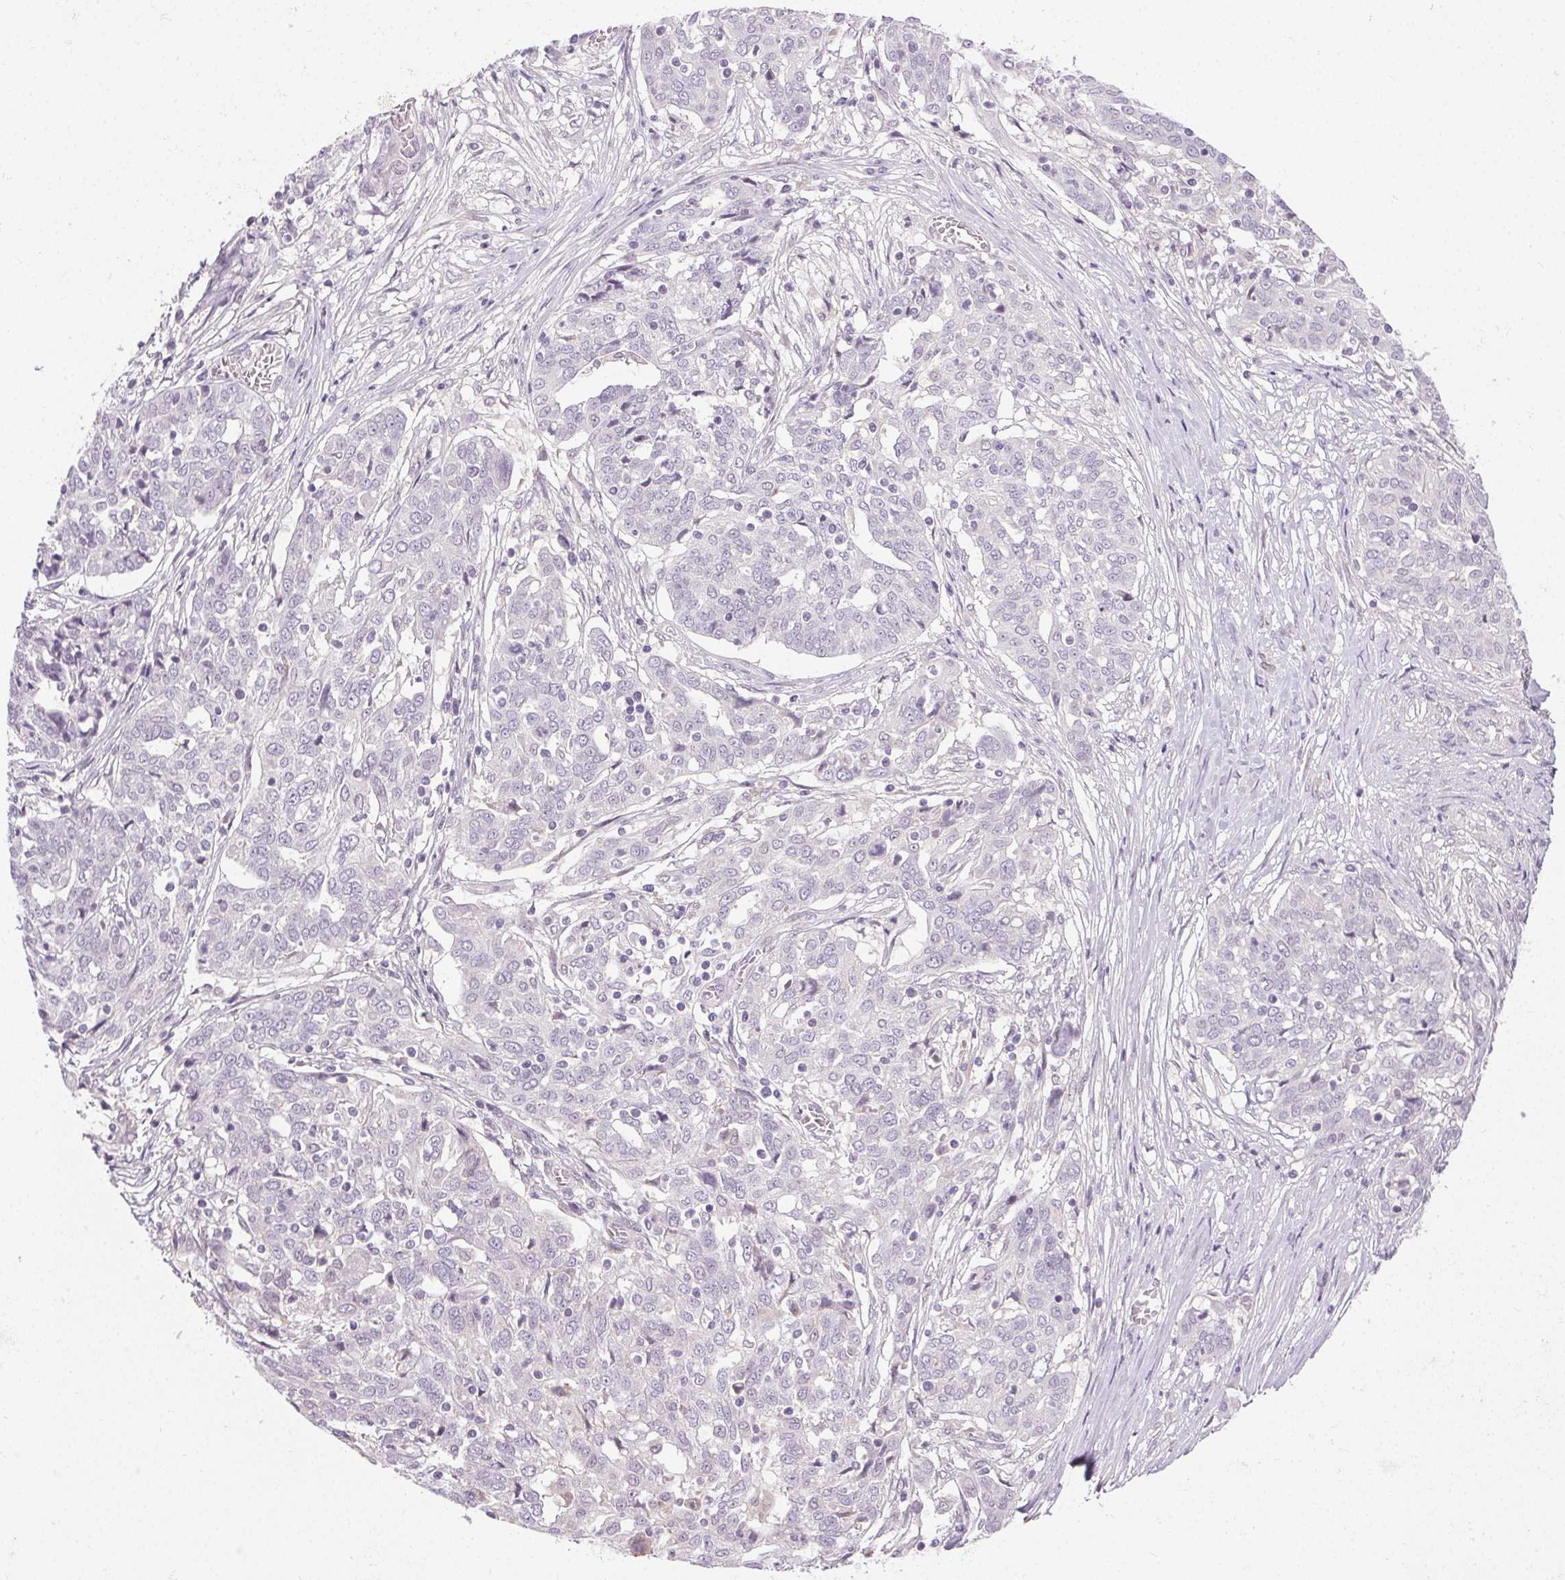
{"staining": {"intensity": "negative", "quantity": "none", "location": "none"}, "tissue": "ovarian cancer", "cell_type": "Tumor cells", "image_type": "cancer", "snomed": [{"axis": "morphology", "description": "Cystadenocarcinoma, serous, NOS"}, {"axis": "topography", "description": "Ovary"}], "caption": "Immunohistochemistry micrograph of neoplastic tissue: human serous cystadenocarcinoma (ovarian) stained with DAB shows no significant protein expression in tumor cells.", "gene": "FAM168A", "patient": {"sex": "female", "age": 67}}